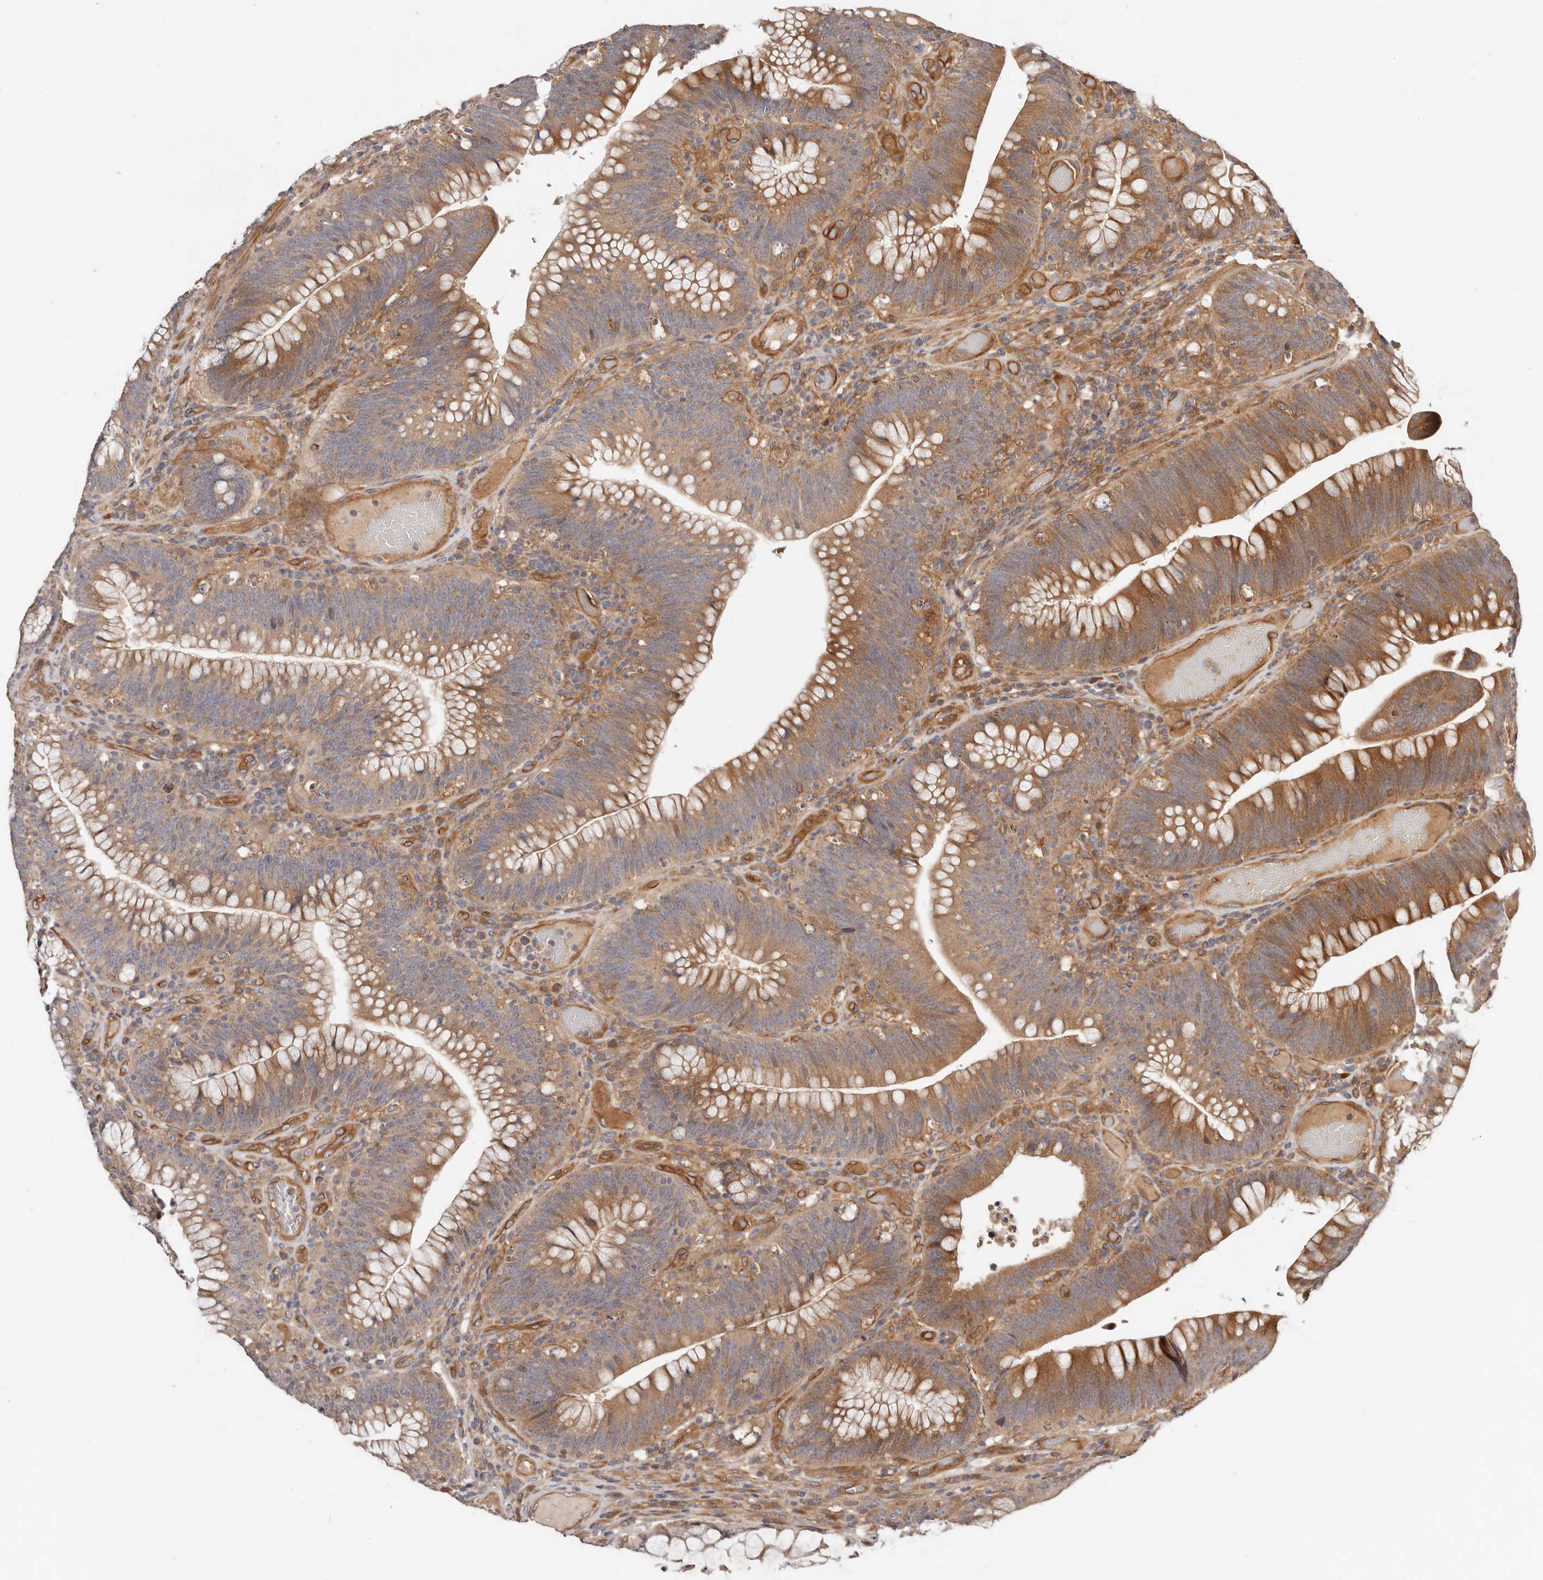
{"staining": {"intensity": "moderate", "quantity": ">75%", "location": "cytoplasmic/membranous"}, "tissue": "colorectal cancer", "cell_type": "Tumor cells", "image_type": "cancer", "snomed": [{"axis": "morphology", "description": "Normal tissue, NOS"}, {"axis": "topography", "description": "Colon"}], "caption": "Moderate cytoplasmic/membranous staining is seen in about >75% of tumor cells in colorectal cancer.", "gene": "MACF1", "patient": {"sex": "female", "age": 82}}